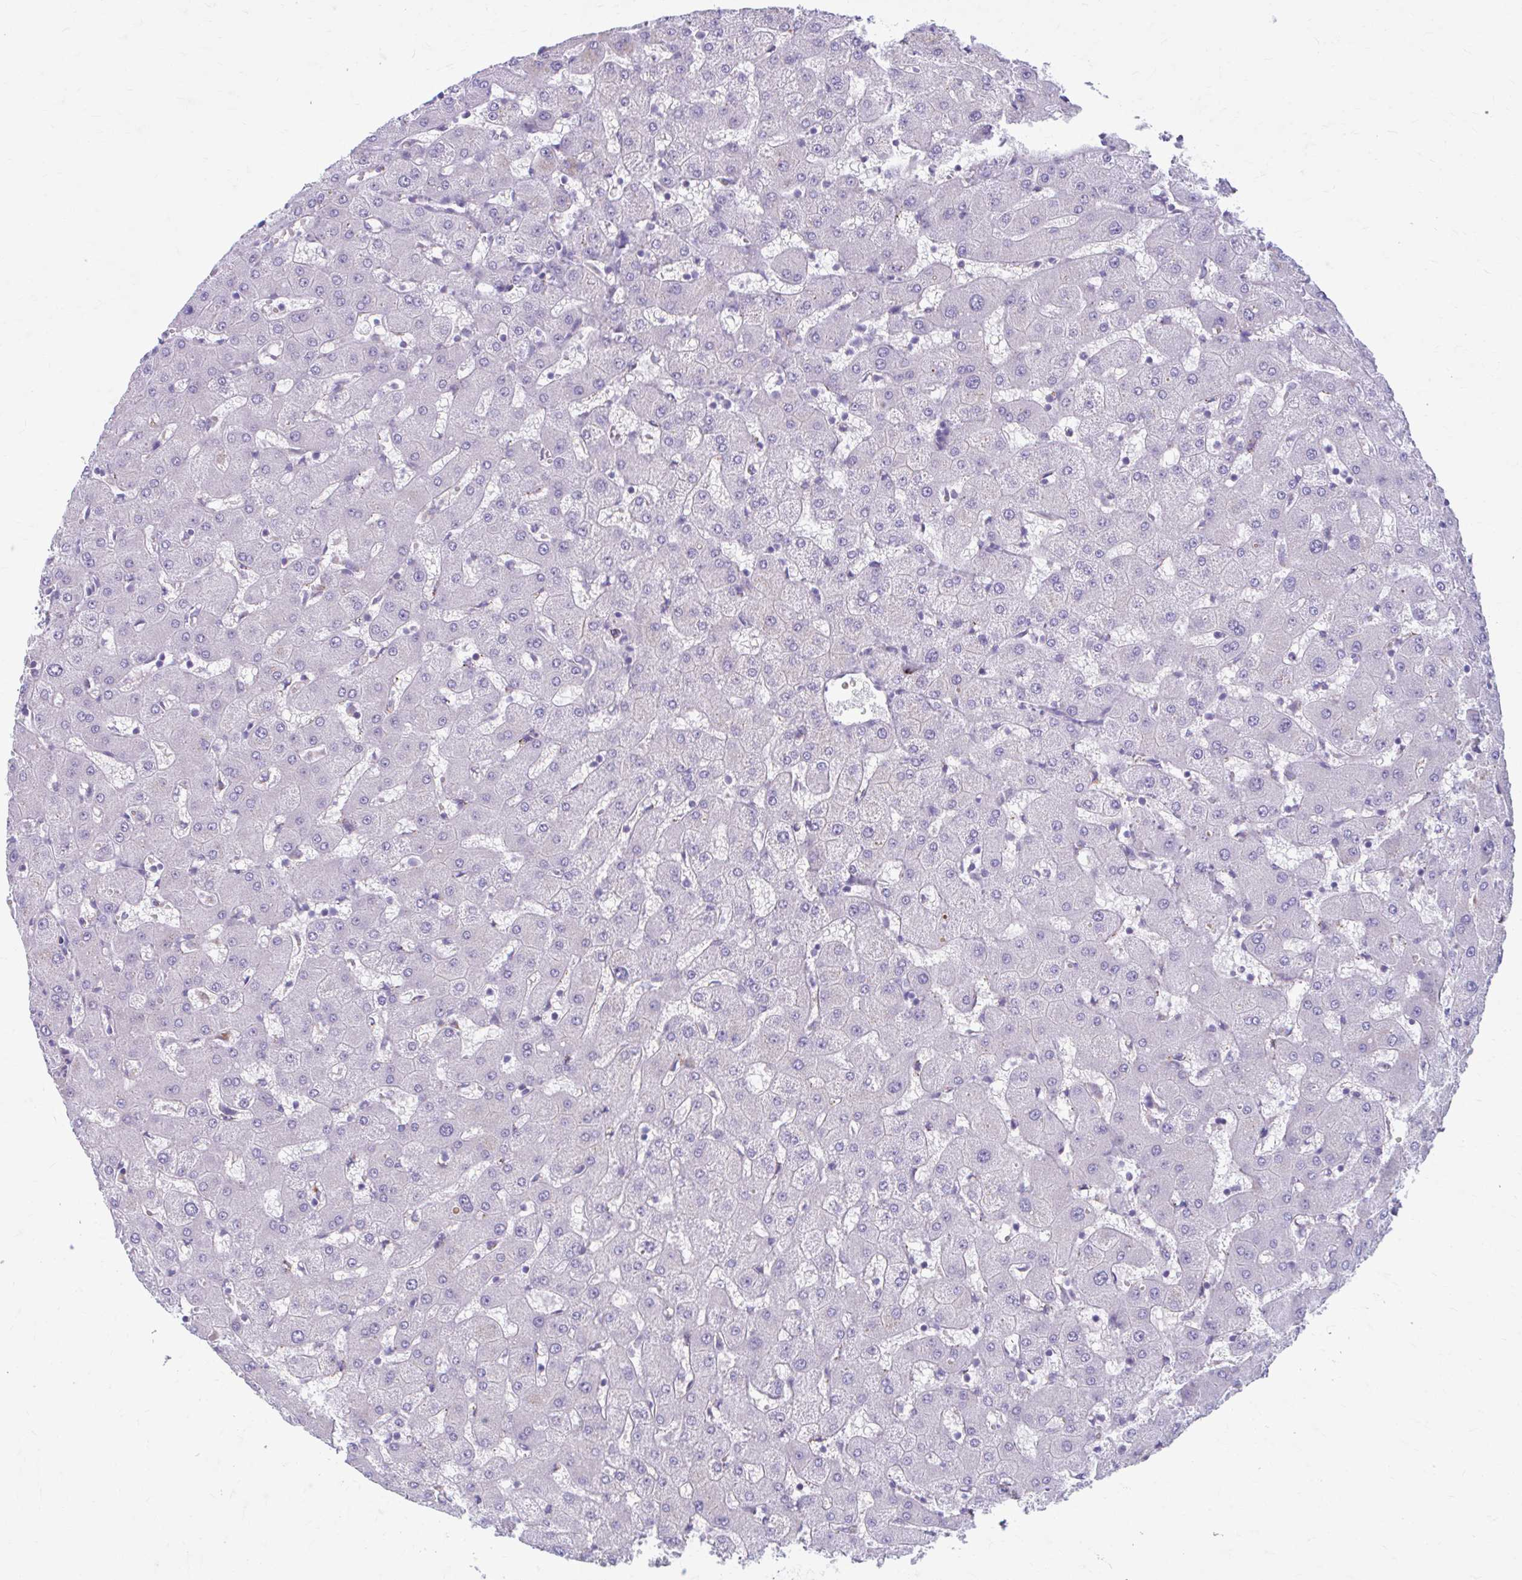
{"staining": {"intensity": "negative", "quantity": "none", "location": "none"}, "tissue": "liver", "cell_type": "Cholangiocytes", "image_type": "normal", "snomed": [{"axis": "morphology", "description": "Normal tissue, NOS"}, {"axis": "topography", "description": "Liver"}], "caption": "Image shows no protein staining in cholangiocytes of unremarkable liver. Nuclei are stained in blue.", "gene": "C12orf71", "patient": {"sex": "female", "age": 63}}